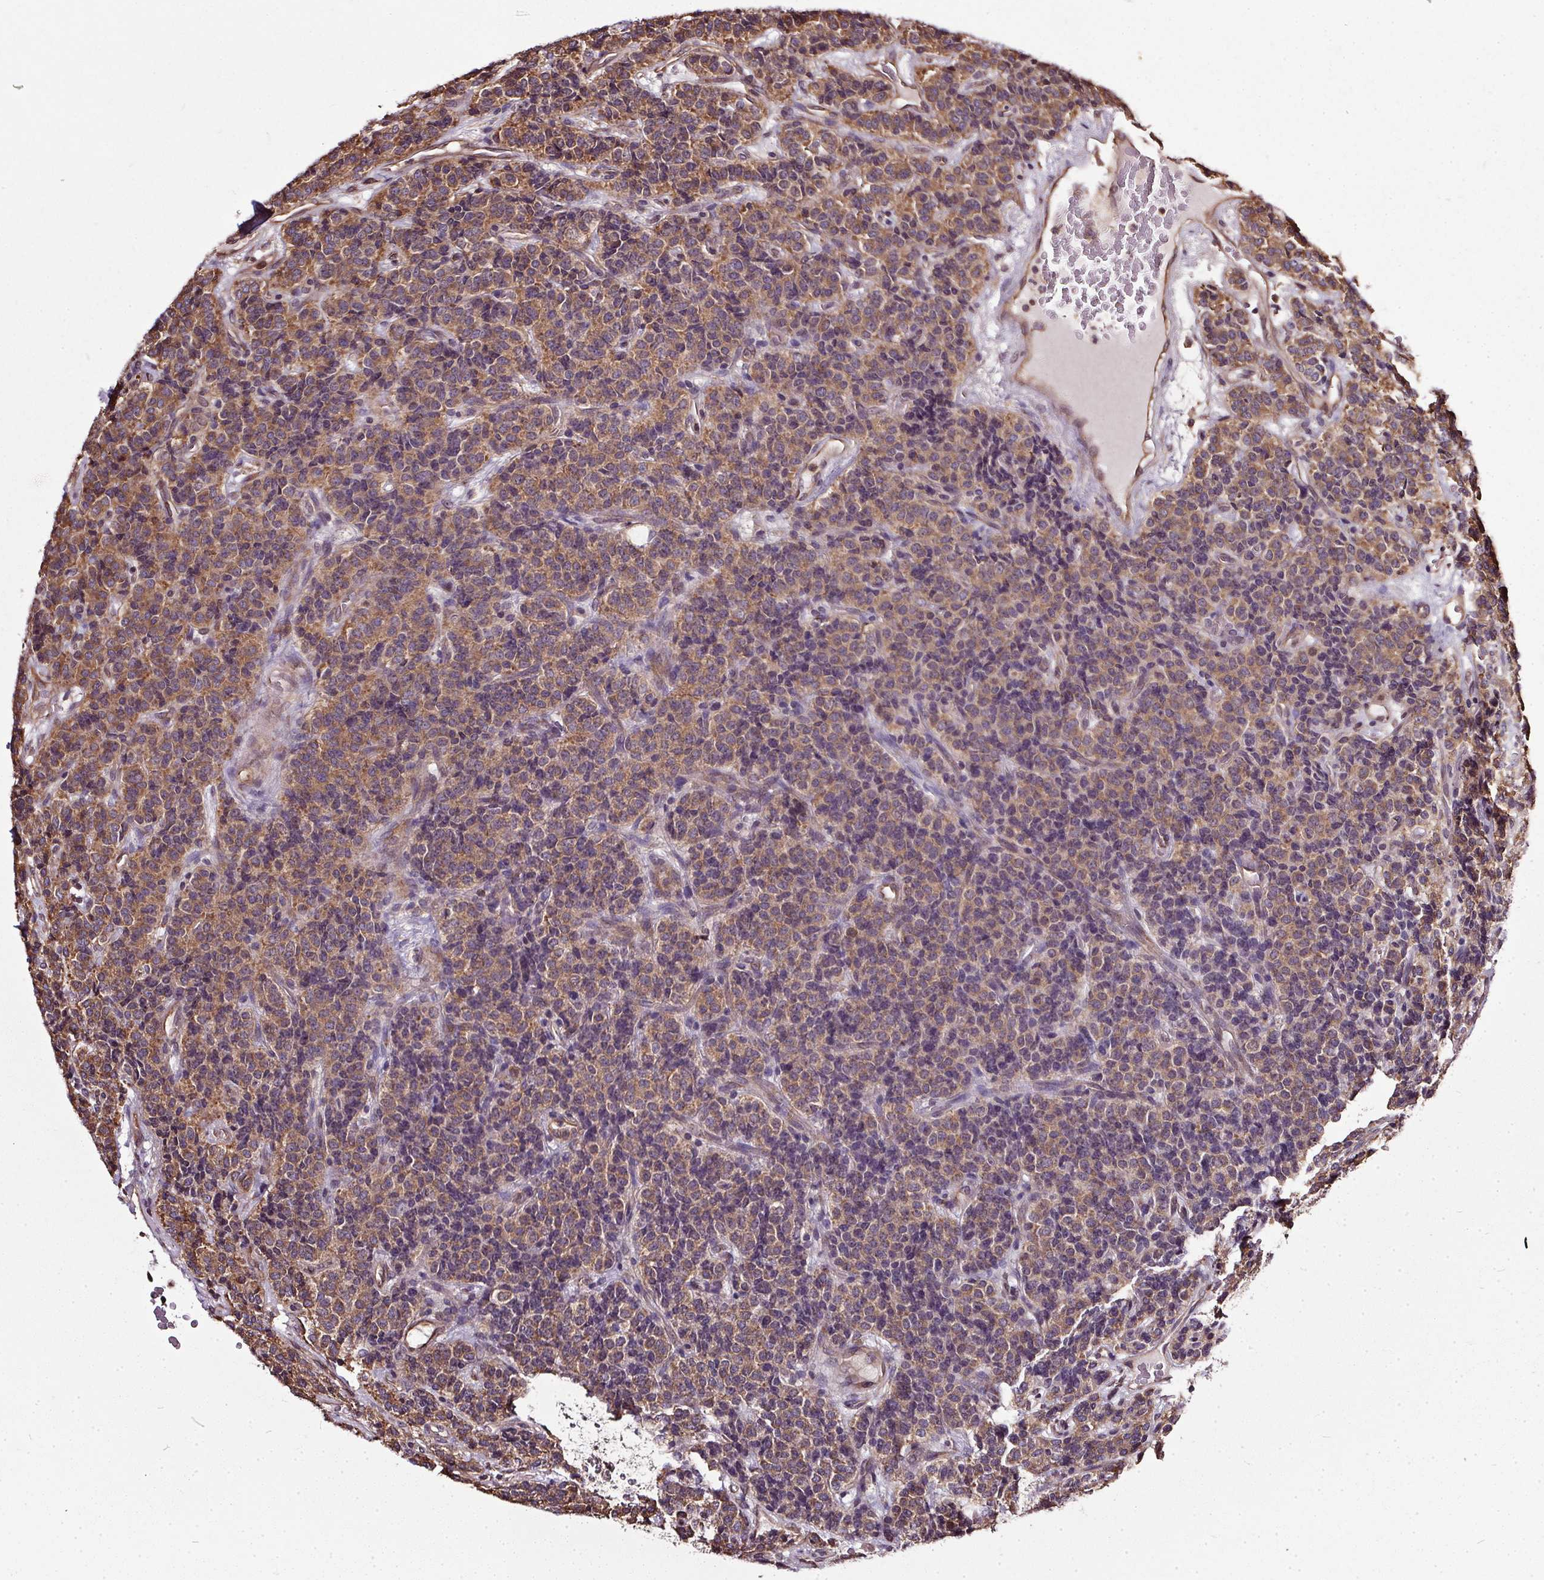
{"staining": {"intensity": "moderate", "quantity": ">75%", "location": "cytoplasmic/membranous"}, "tissue": "carcinoid", "cell_type": "Tumor cells", "image_type": "cancer", "snomed": [{"axis": "morphology", "description": "Carcinoid, malignant, NOS"}, {"axis": "topography", "description": "Pancreas"}], "caption": "Tumor cells show medium levels of moderate cytoplasmic/membranous staining in about >75% of cells in malignant carcinoid.", "gene": "EIF2S1", "patient": {"sex": "male", "age": 36}}